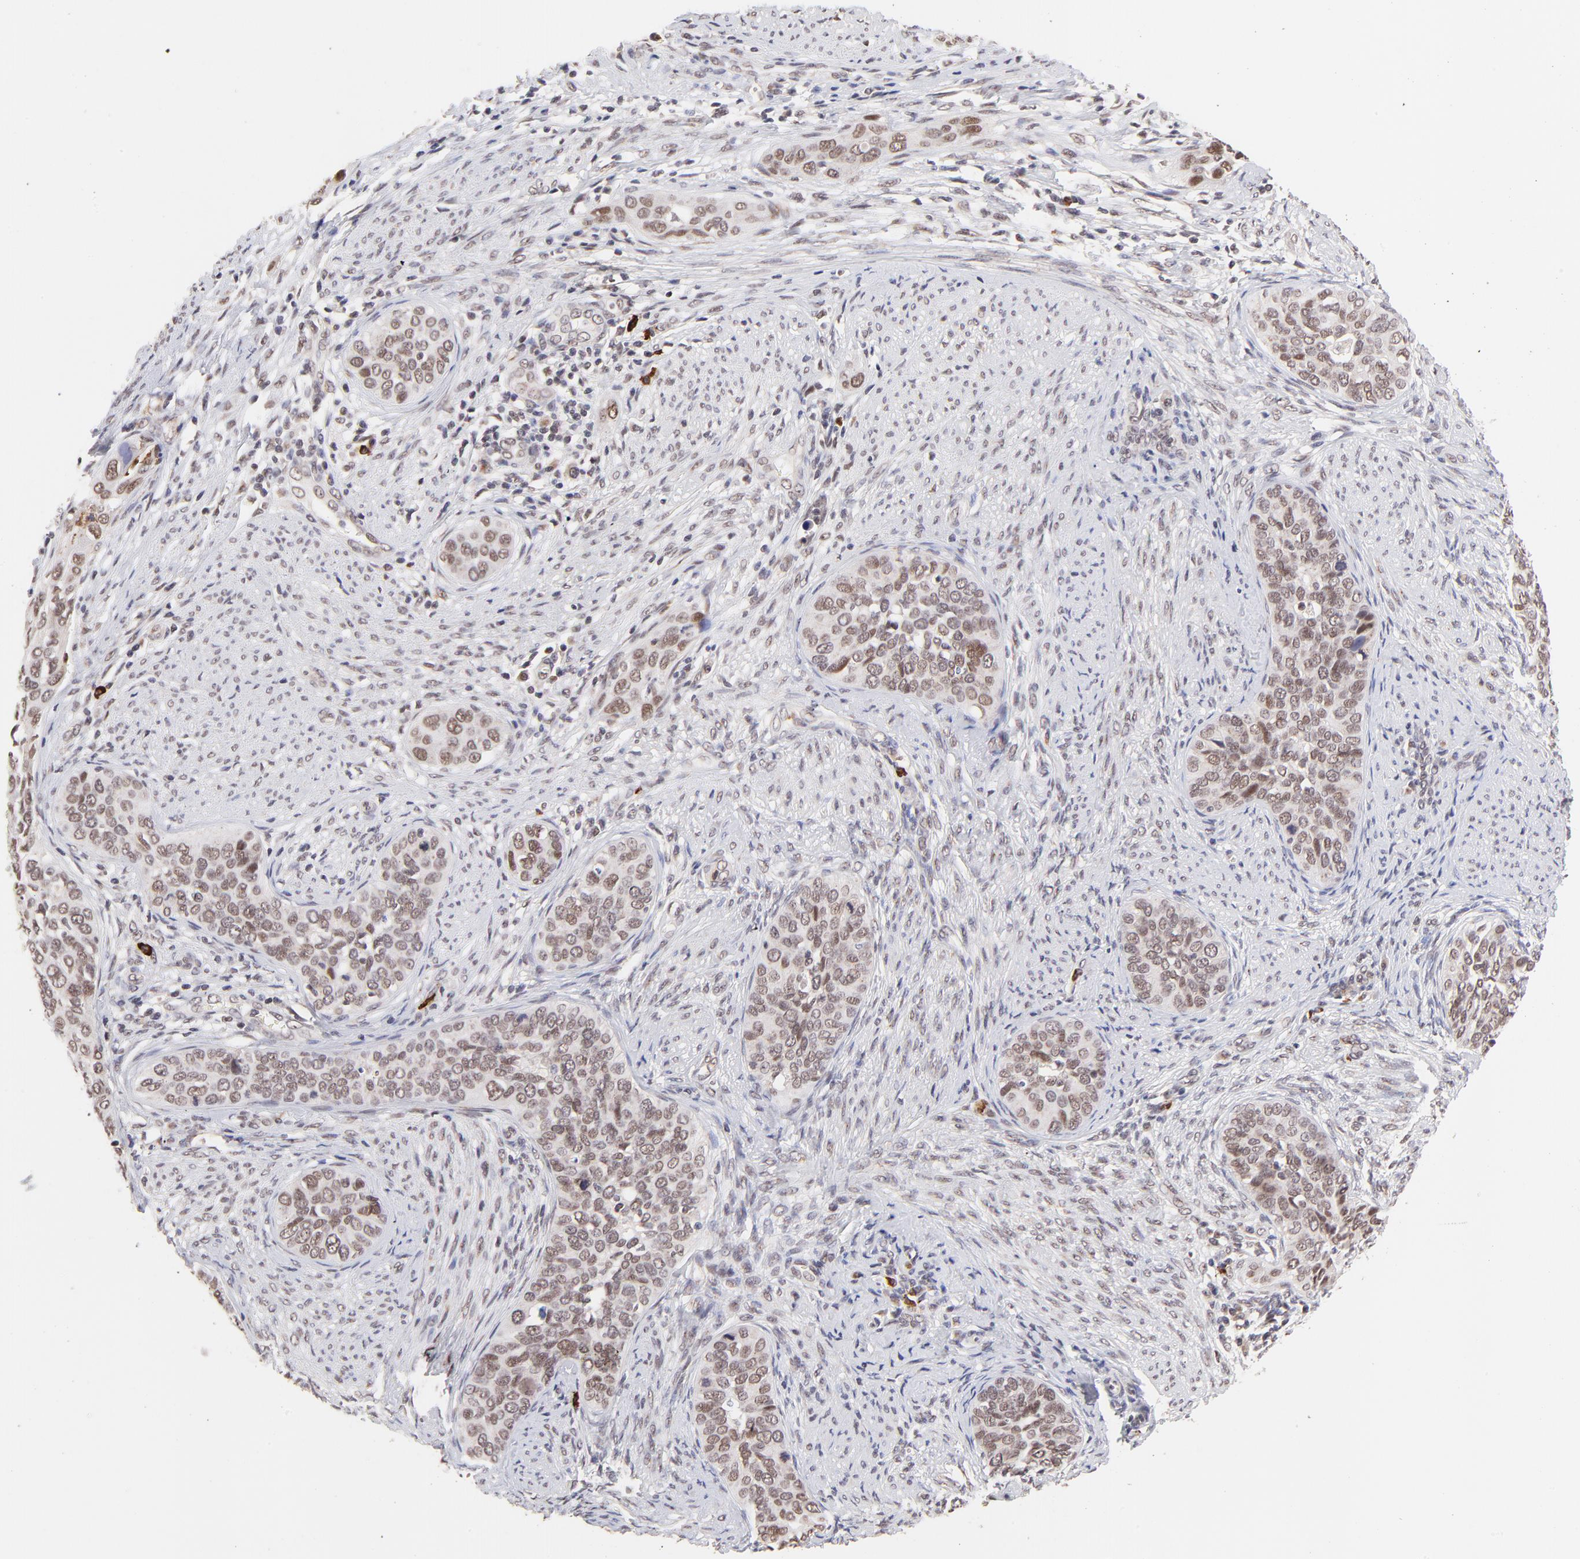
{"staining": {"intensity": "weak", "quantity": ">75%", "location": "nuclear"}, "tissue": "cervical cancer", "cell_type": "Tumor cells", "image_type": "cancer", "snomed": [{"axis": "morphology", "description": "Squamous cell carcinoma, NOS"}, {"axis": "topography", "description": "Cervix"}], "caption": "Weak nuclear protein staining is seen in about >75% of tumor cells in squamous cell carcinoma (cervical).", "gene": "MED12", "patient": {"sex": "female", "age": 31}}